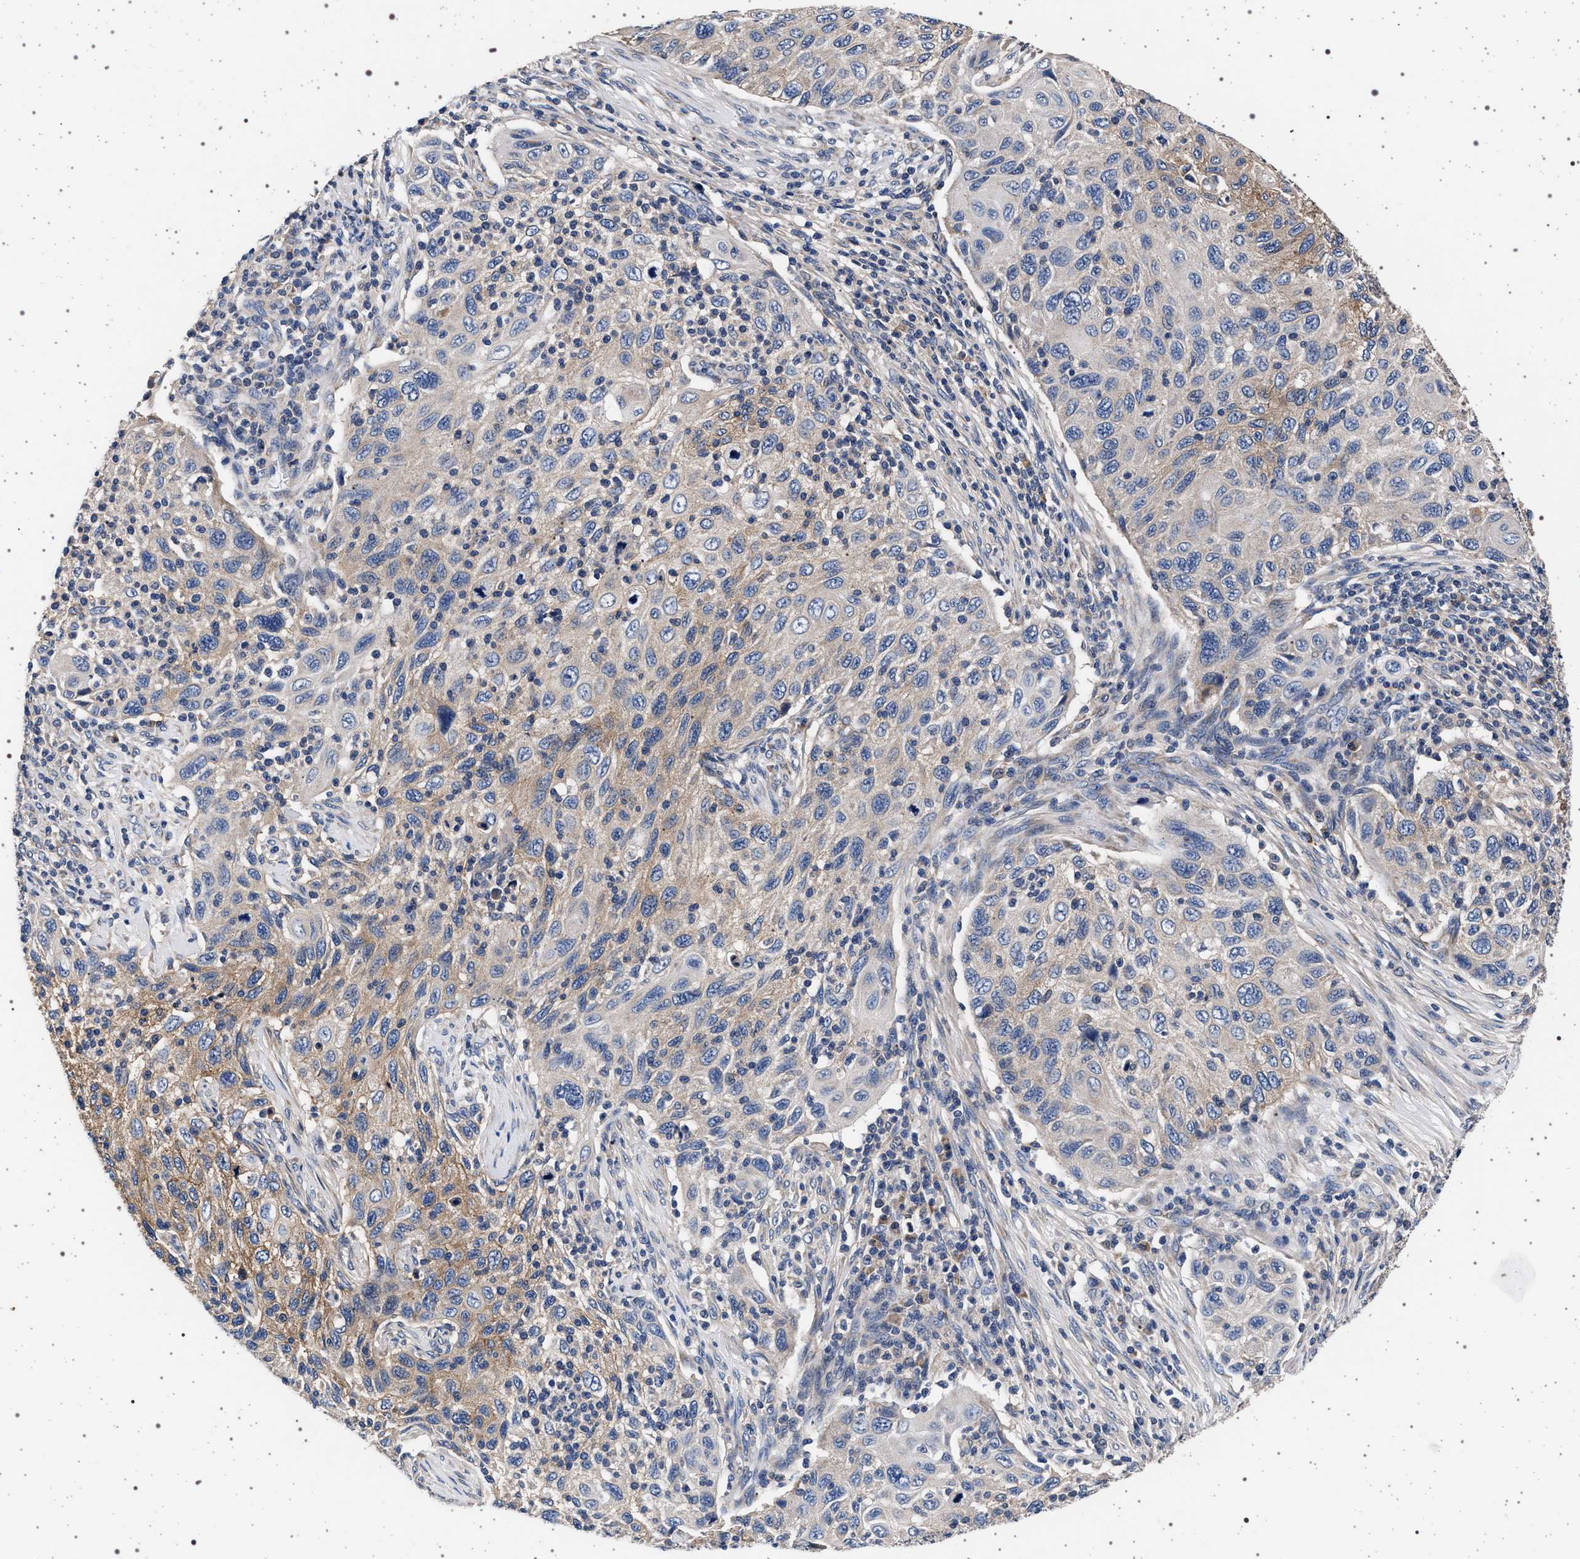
{"staining": {"intensity": "moderate", "quantity": "<25%", "location": "cytoplasmic/membranous"}, "tissue": "cervical cancer", "cell_type": "Tumor cells", "image_type": "cancer", "snomed": [{"axis": "morphology", "description": "Squamous cell carcinoma, NOS"}, {"axis": "topography", "description": "Cervix"}], "caption": "Protein positivity by immunohistochemistry (IHC) reveals moderate cytoplasmic/membranous staining in approximately <25% of tumor cells in cervical cancer.", "gene": "MAP3K2", "patient": {"sex": "female", "age": 70}}